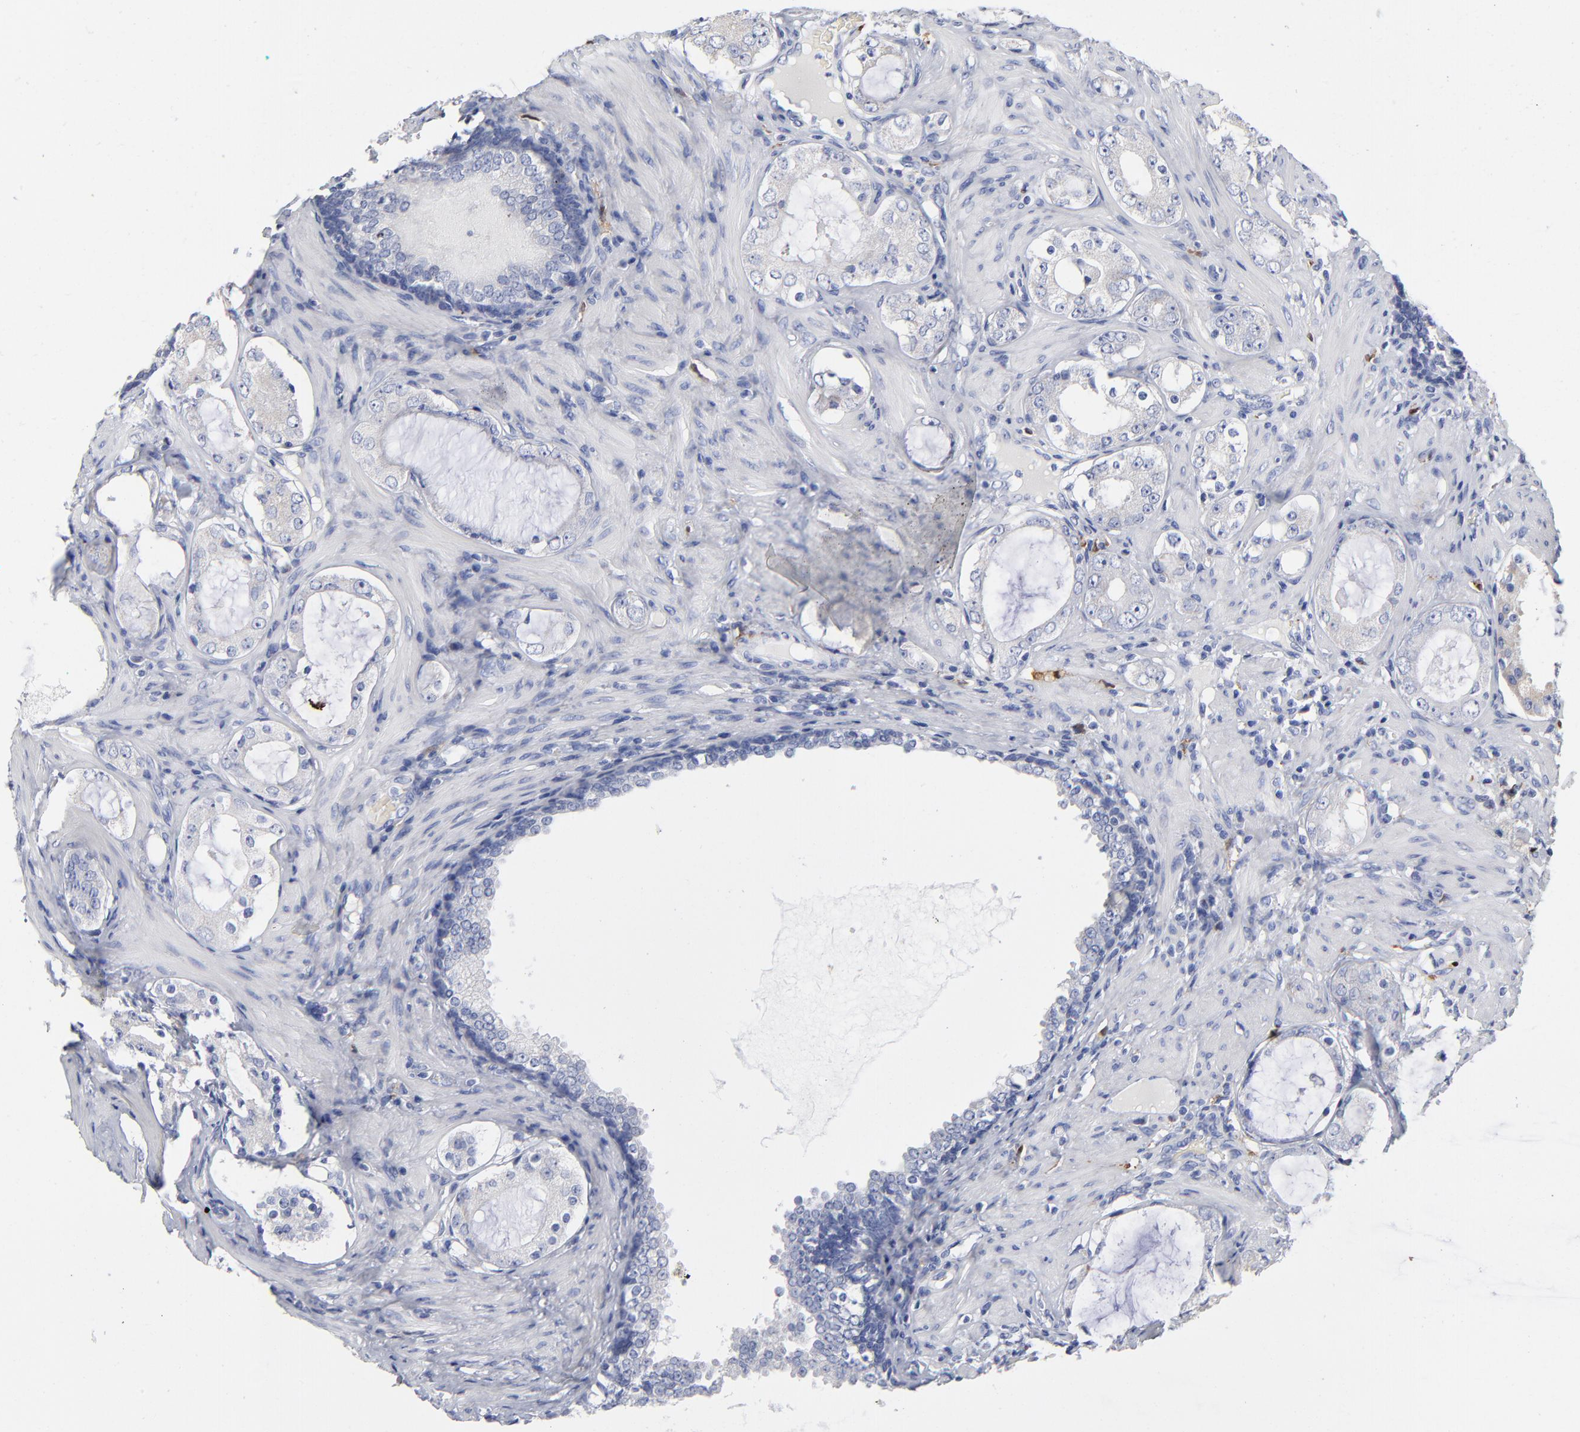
{"staining": {"intensity": "negative", "quantity": "none", "location": "none"}, "tissue": "prostate cancer", "cell_type": "Tumor cells", "image_type": "cancer", "snomed": [{"axis": "morphology", "description": "Adenocarcinoma, Medium grade"}, {"axis": "topography", "description": "Prostate"}], "caption": "Immunohistochemistry (IHC) image of human prostate cancer stained for a protein (brown), which exhibits no expression in tumor cells. The staining was performed using DAB (3,3'-diaminobenzidine) to visualize the protein expression in brown, while the nuclei were stained in blue with hematoxylin (Magnification: 20x).", "gene": "PTP4A1", "patient": {"sex": "male", "age": 73}}